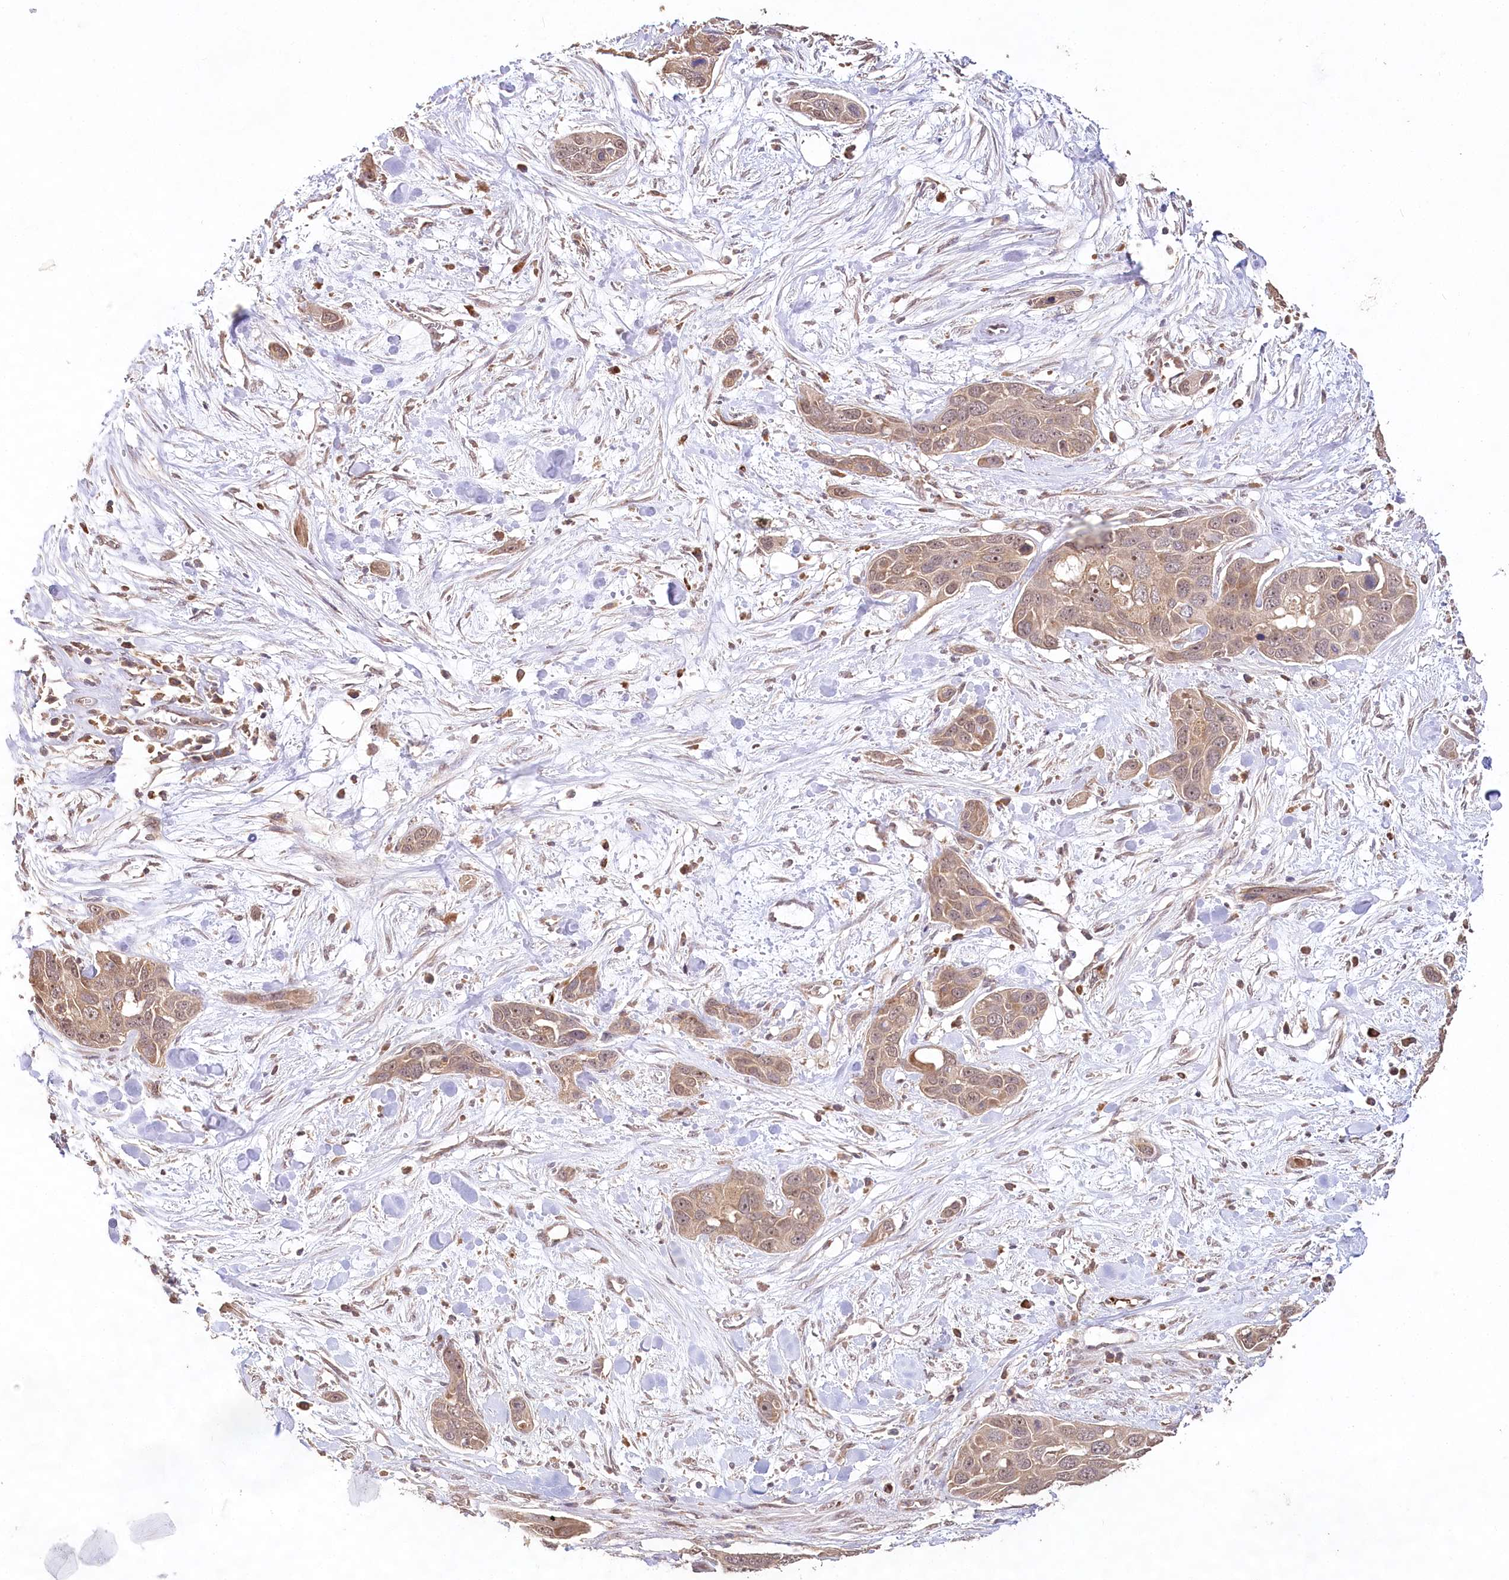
{"staining": {"intensity": "moderate", "quantity": ">75%", "location": "cytoplasmic/membranous,nuclear"}, "tissue": "pancreatic cancer", "cell_type": "Tumor cells", "image_type": "cancer", "snomed": [{"axis": "morphology", "description": "Adenocarcinoma, NOS"}, {"axis": "topography", "description": "Pancreas"}], "caption": "About >75% of tumor cells in pancreatic adenocarcinoma exhibit moderate cytoplasmic/membranous and nuclear protein positivity as visualized by brown immunohistochemical staining.", "gene": "DMXL1", "patient": {"sex": "female", "age": 60}}